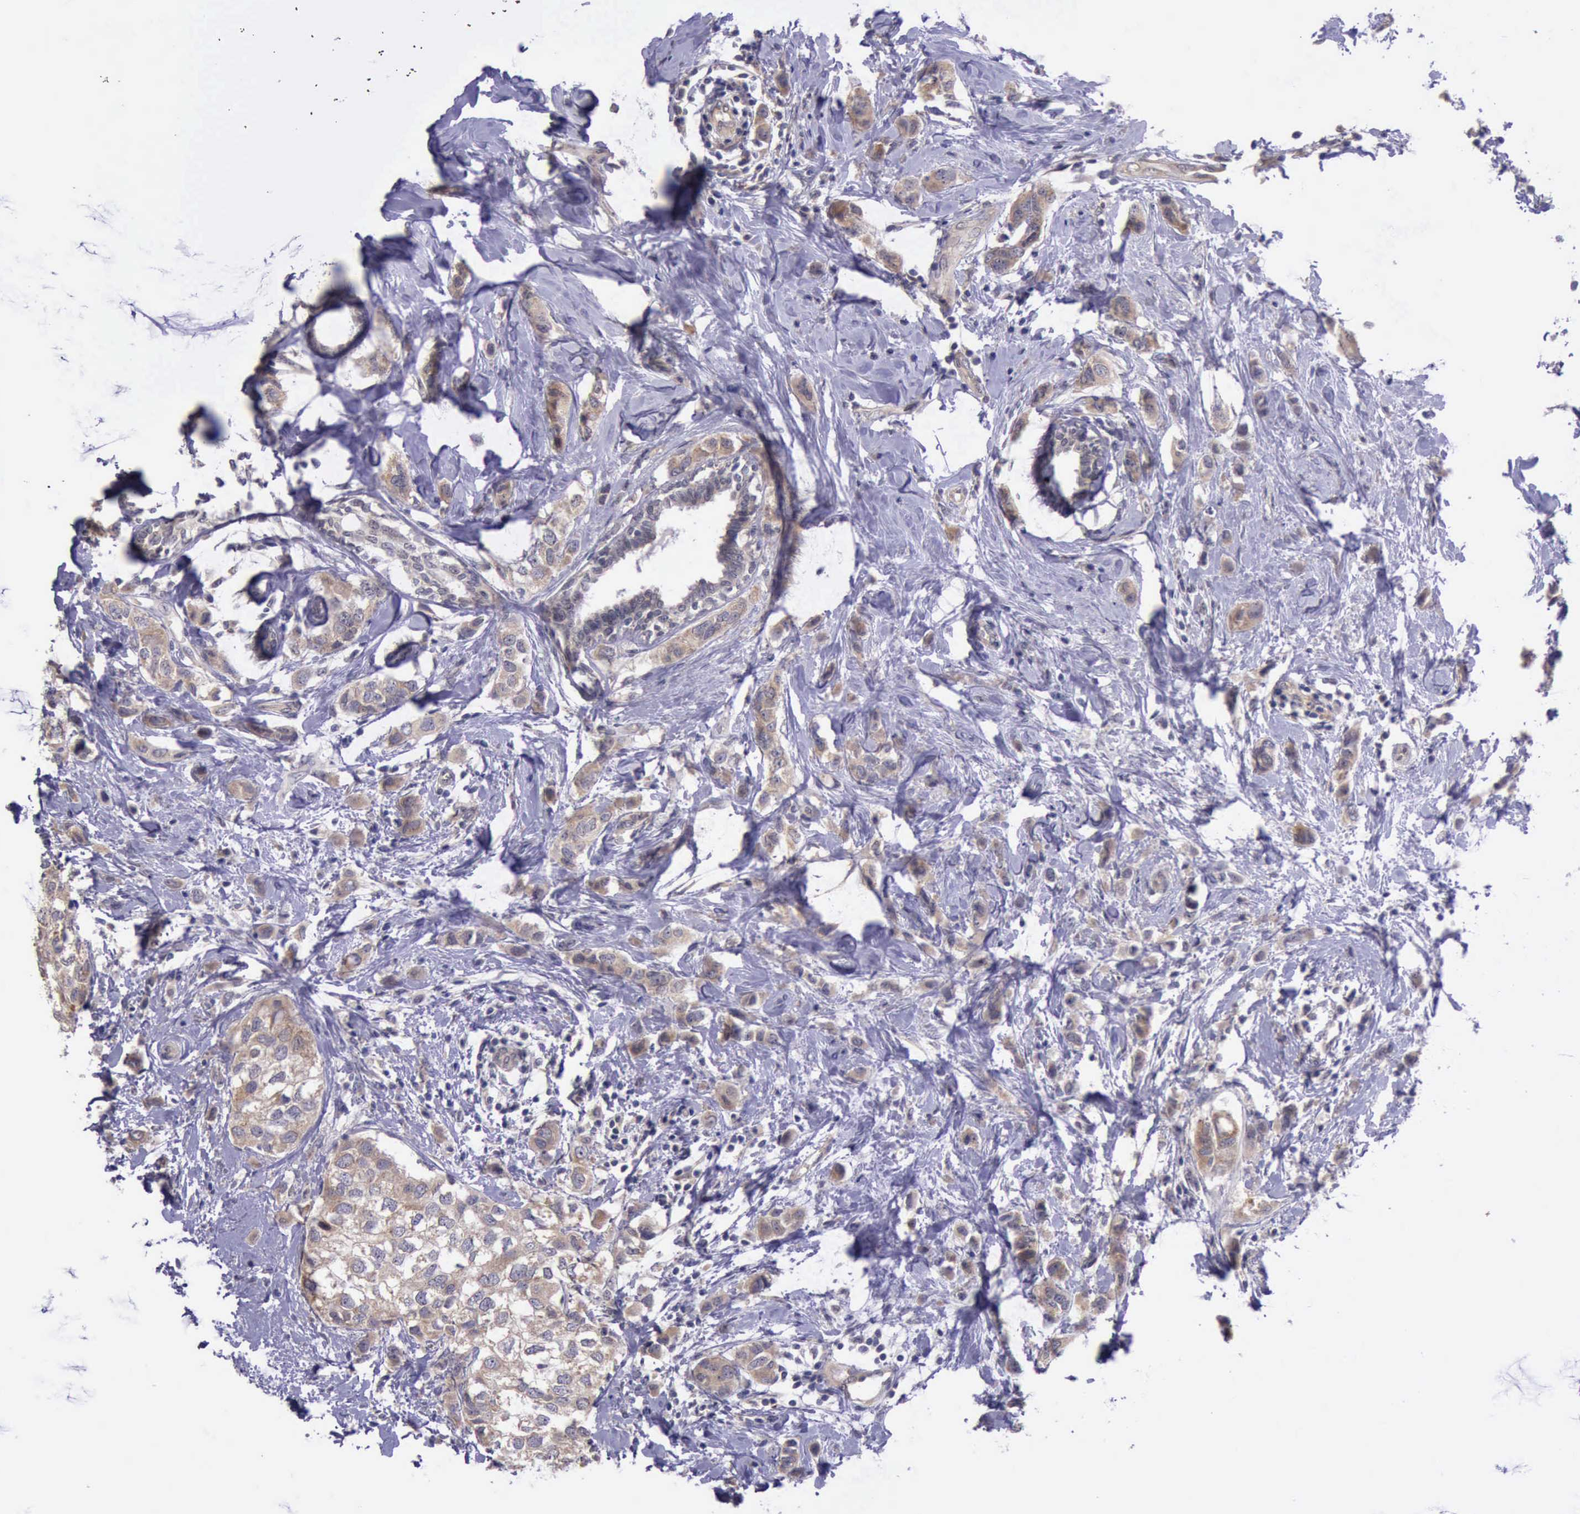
{"staining": {"intensity": "weak", "quantity": ">75%", "location": "cytoplasmic/membranous"}, "tissue": "breast cancer", "cell_type": "Tumor cells", "image_type": "cancer", "snomed": [{"axis": "morphology", "description": "Normal tissue, NOS"}, {"axis": "morphology", "description": "Duct carcinoma"}, {"axis": "topography", "description": "Breast"}], "caption": "Immunohistochemical staining of human breast cancer (invasive ductal carcinoma) exhibits weak cytoplasmic/membranous protein expression in approximately >75% of tumor cells.", "gene": "PLEK2", "patient": {"sex": "female", "age": 50}}